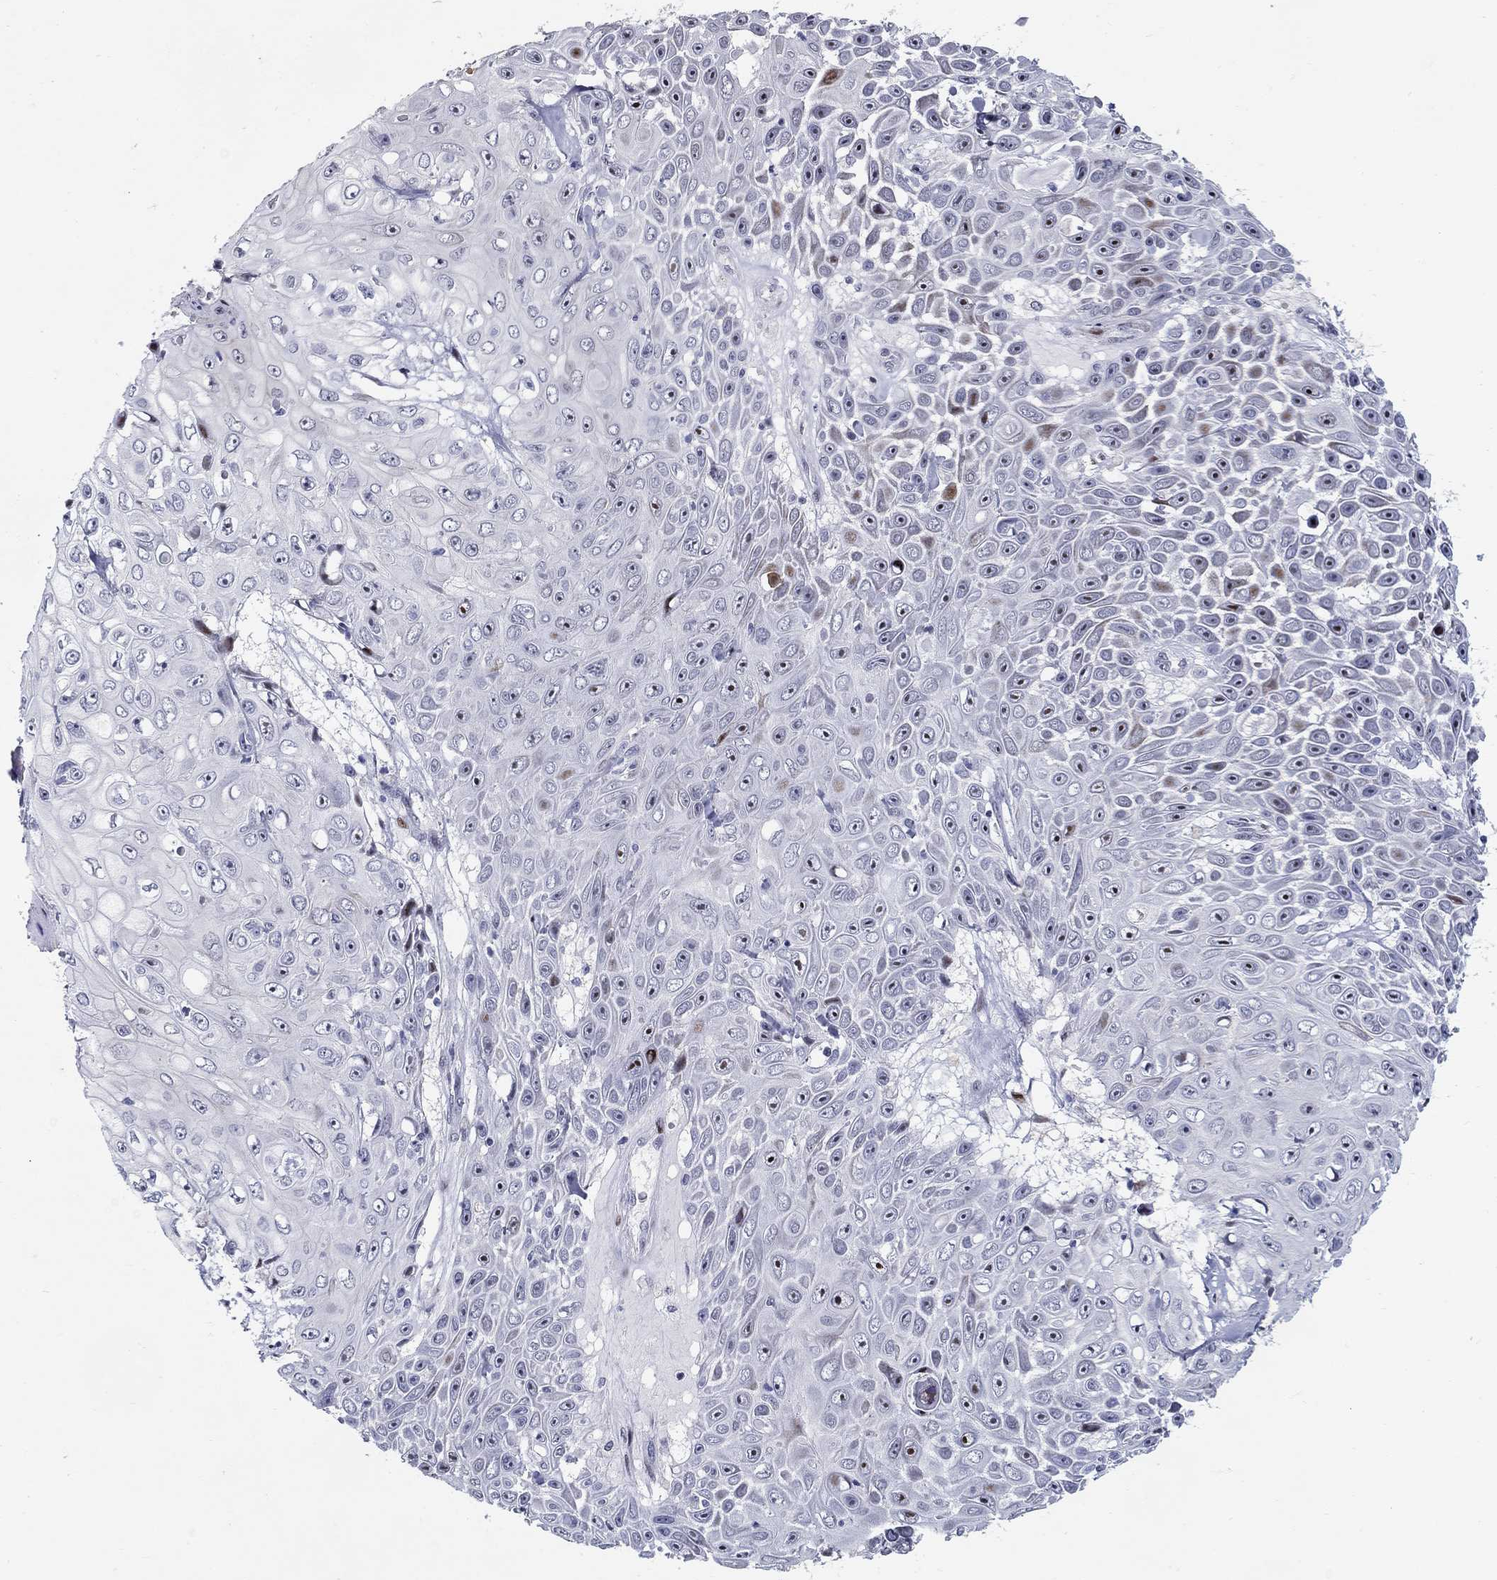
{"staining": {"intensity": "moderate", "quantity": "<25%", "location": "nuclear"}, "tissue": "skin cancer", "cell_type": "Tumor cells", "image_type": "cancer", "snomed": [{"axis": "morphology", "description": "Squamous cell carcinoma, NOS"}, {"axis": "topography", "description": "Skin"}], "caption": "Immunohistochemical staining of human skin cancer (squamous cell carcinoma) exhibits moderate nuclear protein expression in approximately <25% of tumor cells.", "gene": "RAPGEF5", "patient": {"sex": "male", "age": 82}}